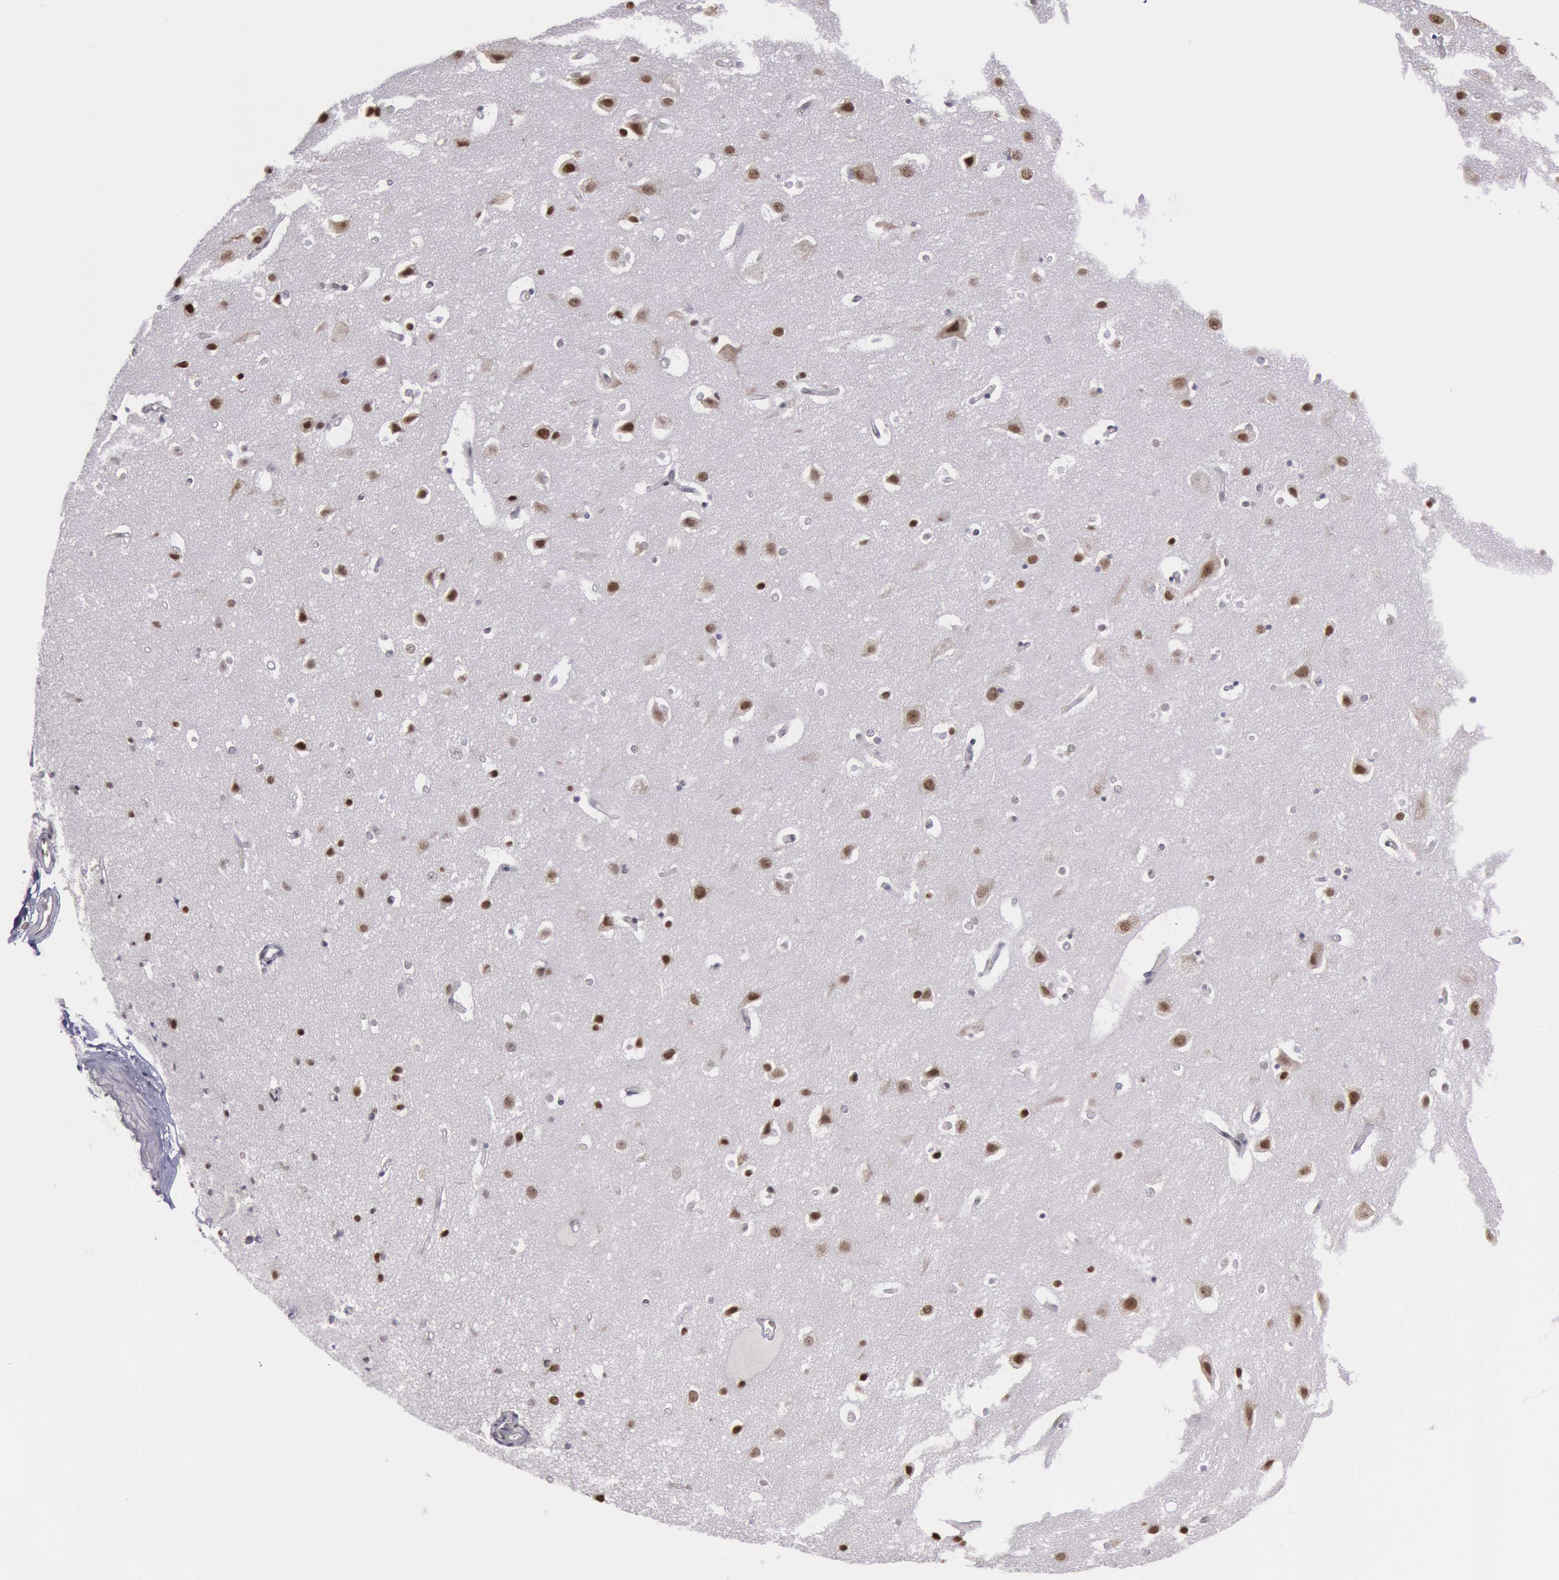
{"staining": {"intensity": "moderate", "quantity": "25%-75%", "location": "nuclear"}, "tissue": "caudate", "cell_type": "Glial cells", "image_type": "normal", "snomed": [{"axis": "morphology", "description": "Normal tissue, NOS"}, {"axis": "topography", "description": "Lateral ventricle wall"}], "caption": "Immunohistochemical staining of unremarkable caudate displays moderate nuclear protein positivity in about 25%-75% of glial cells.", "gene": "NKAP", "patient": {"sex": "female", "age": 54}}